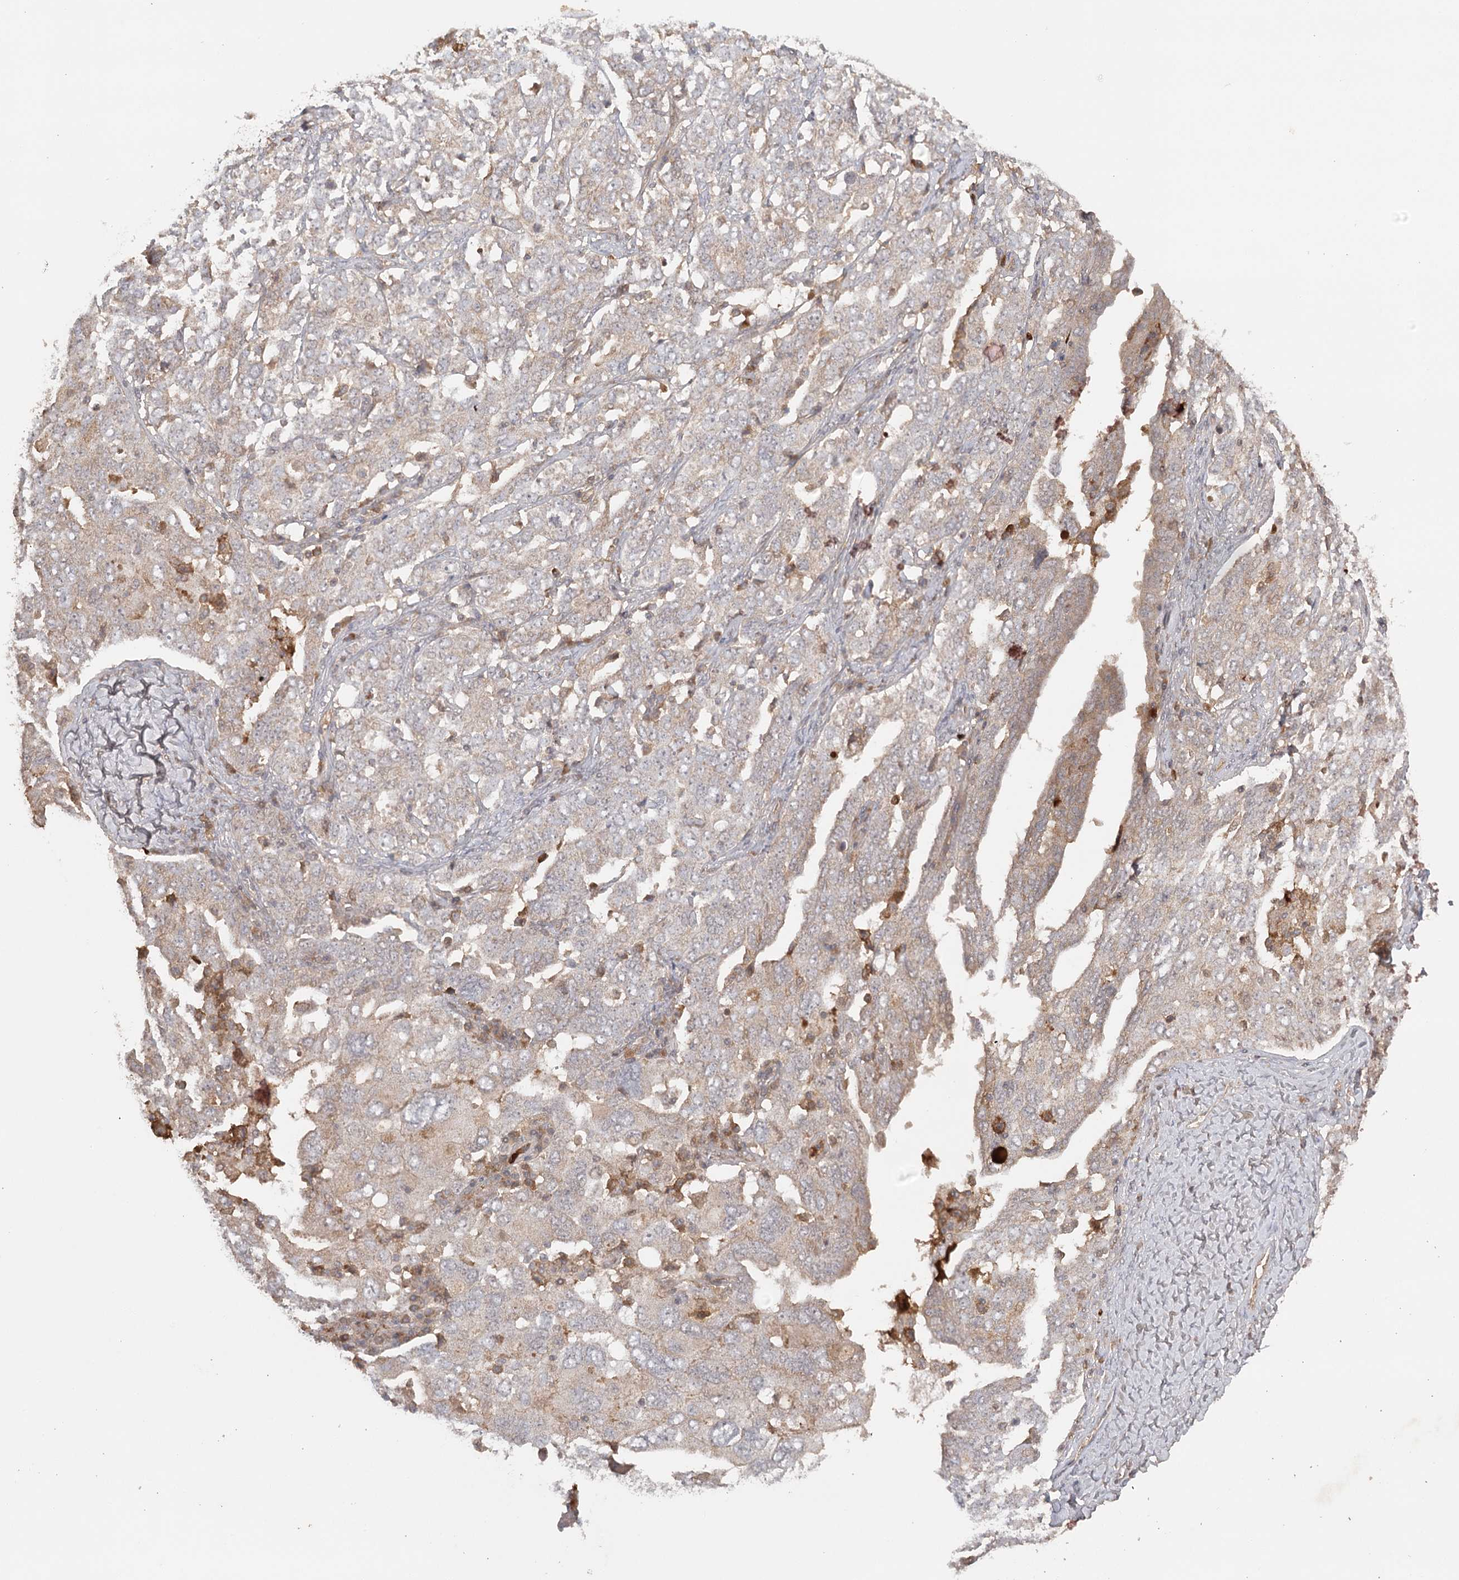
{"staining": {"intensity": "weak", "quantity": "25%-75%", "location": "cytoplasmic/membranous"}, "tissue": "ovarian cancer", "cell_type": "Tumor cells", "image_type": "cancer", "snomed": [{"axis": "morphology", "description": "Carcinoma, endometroid"}, {"axis": "topography", "description": "Ovary"}], "caption": "Immunohistochemistry staining of ovarian cancer, which shows low levels of weak cytoplasmic/membranous staining in approximately 25%-75% of tumor cells indicating weak cytoplasmic/membranous protein staining. The staining was performed using DAB (brown) for protein detection and nuclei were counterstained in hematoxylin (blue).", "gene": "ARL13A", "patient": {"sex": "female", "age": 62}}